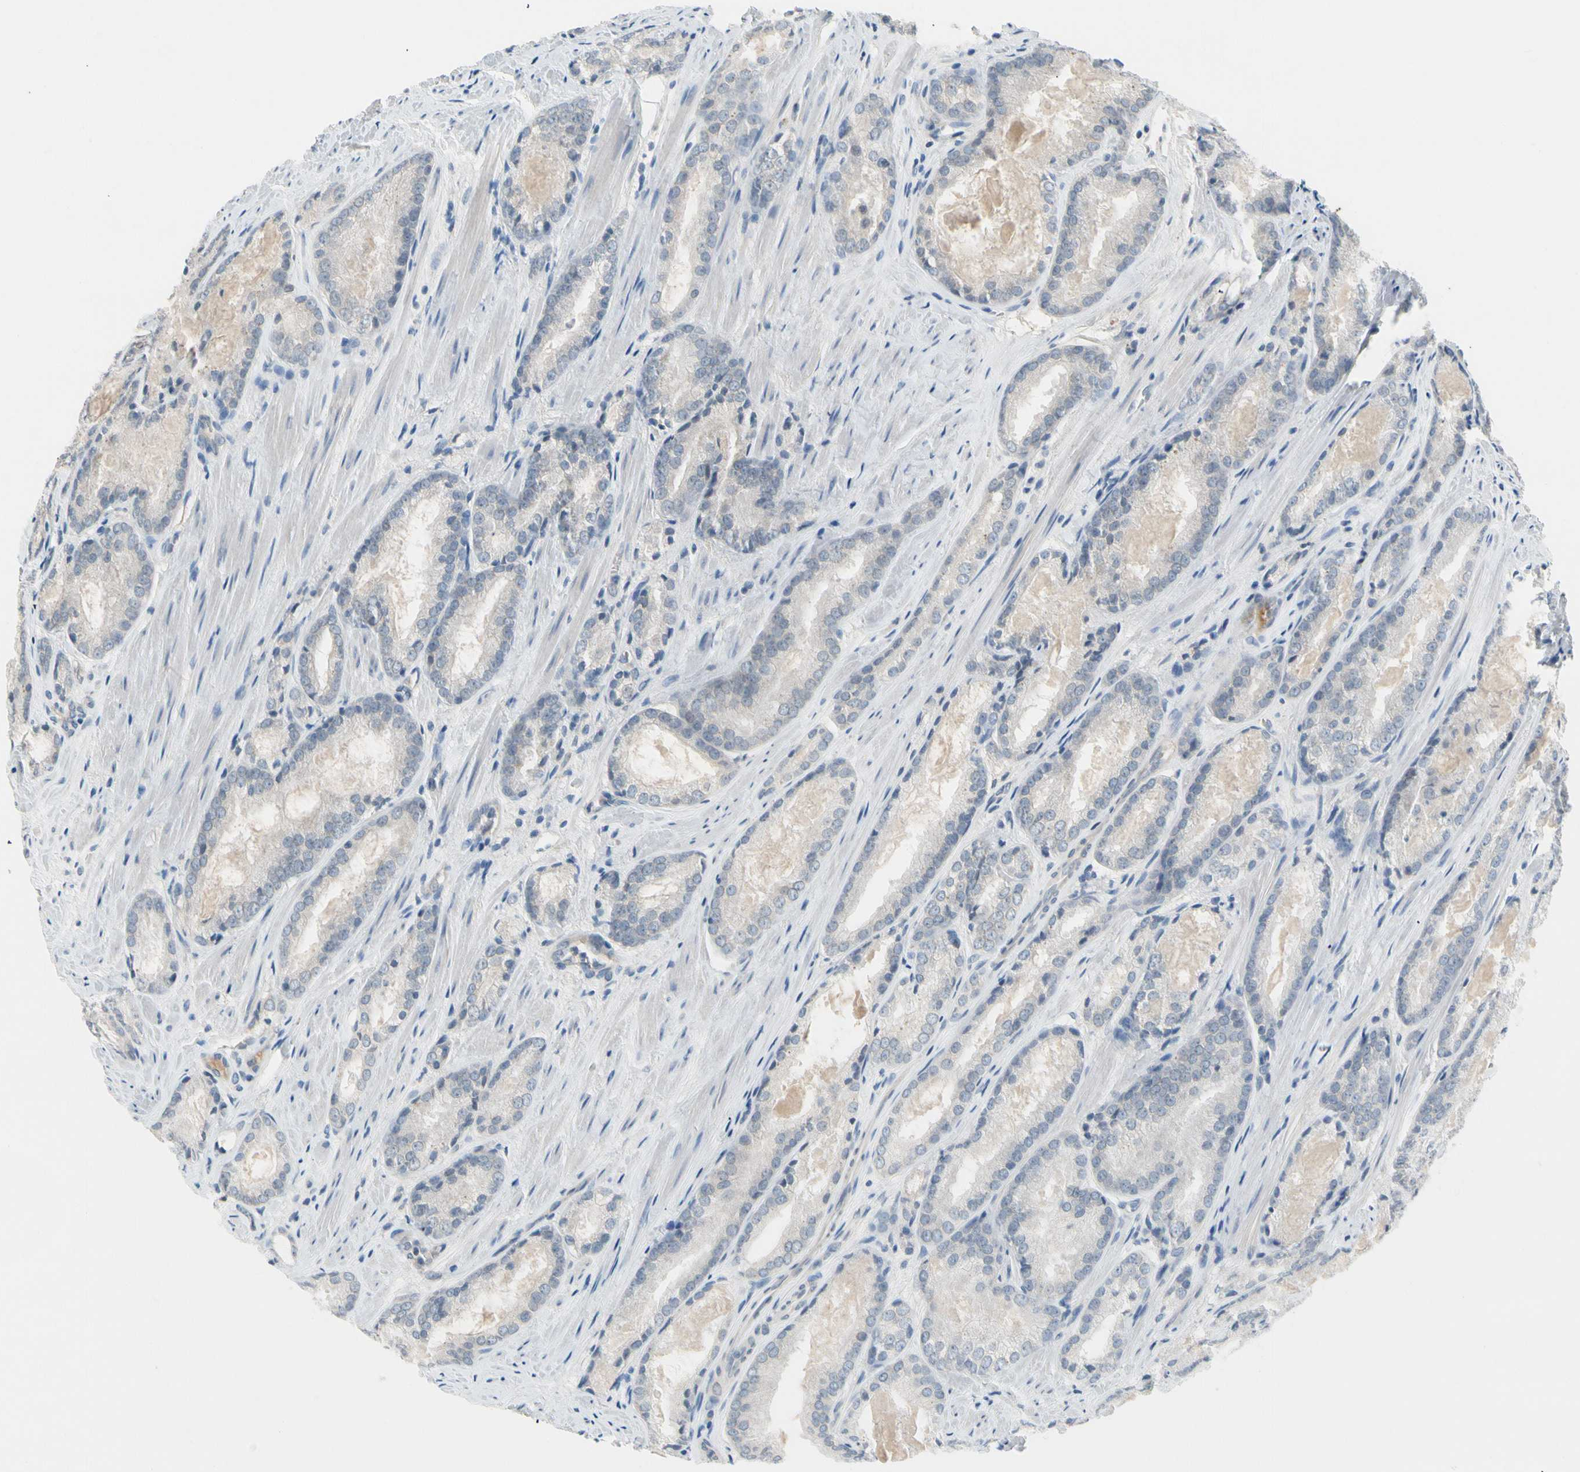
{"staining": {"intensity": "weak", "quantity": "<25%", "location": "cytoplasmic/membranous"}, "tissue": "prostate cancer", "cell_type": "Tumor cells", "image_type": "cancer", "snomed": [{"axis": "morphology", "description": "Adenocarcinoma, Low grade"}, {"axis": "topography", "description": "Prostate"}], "caption": "Tumor cells show no significant protein staining in prostate cancer.", "gene": "CNDP1", "patient": {"sex": "male", "age": 64}}